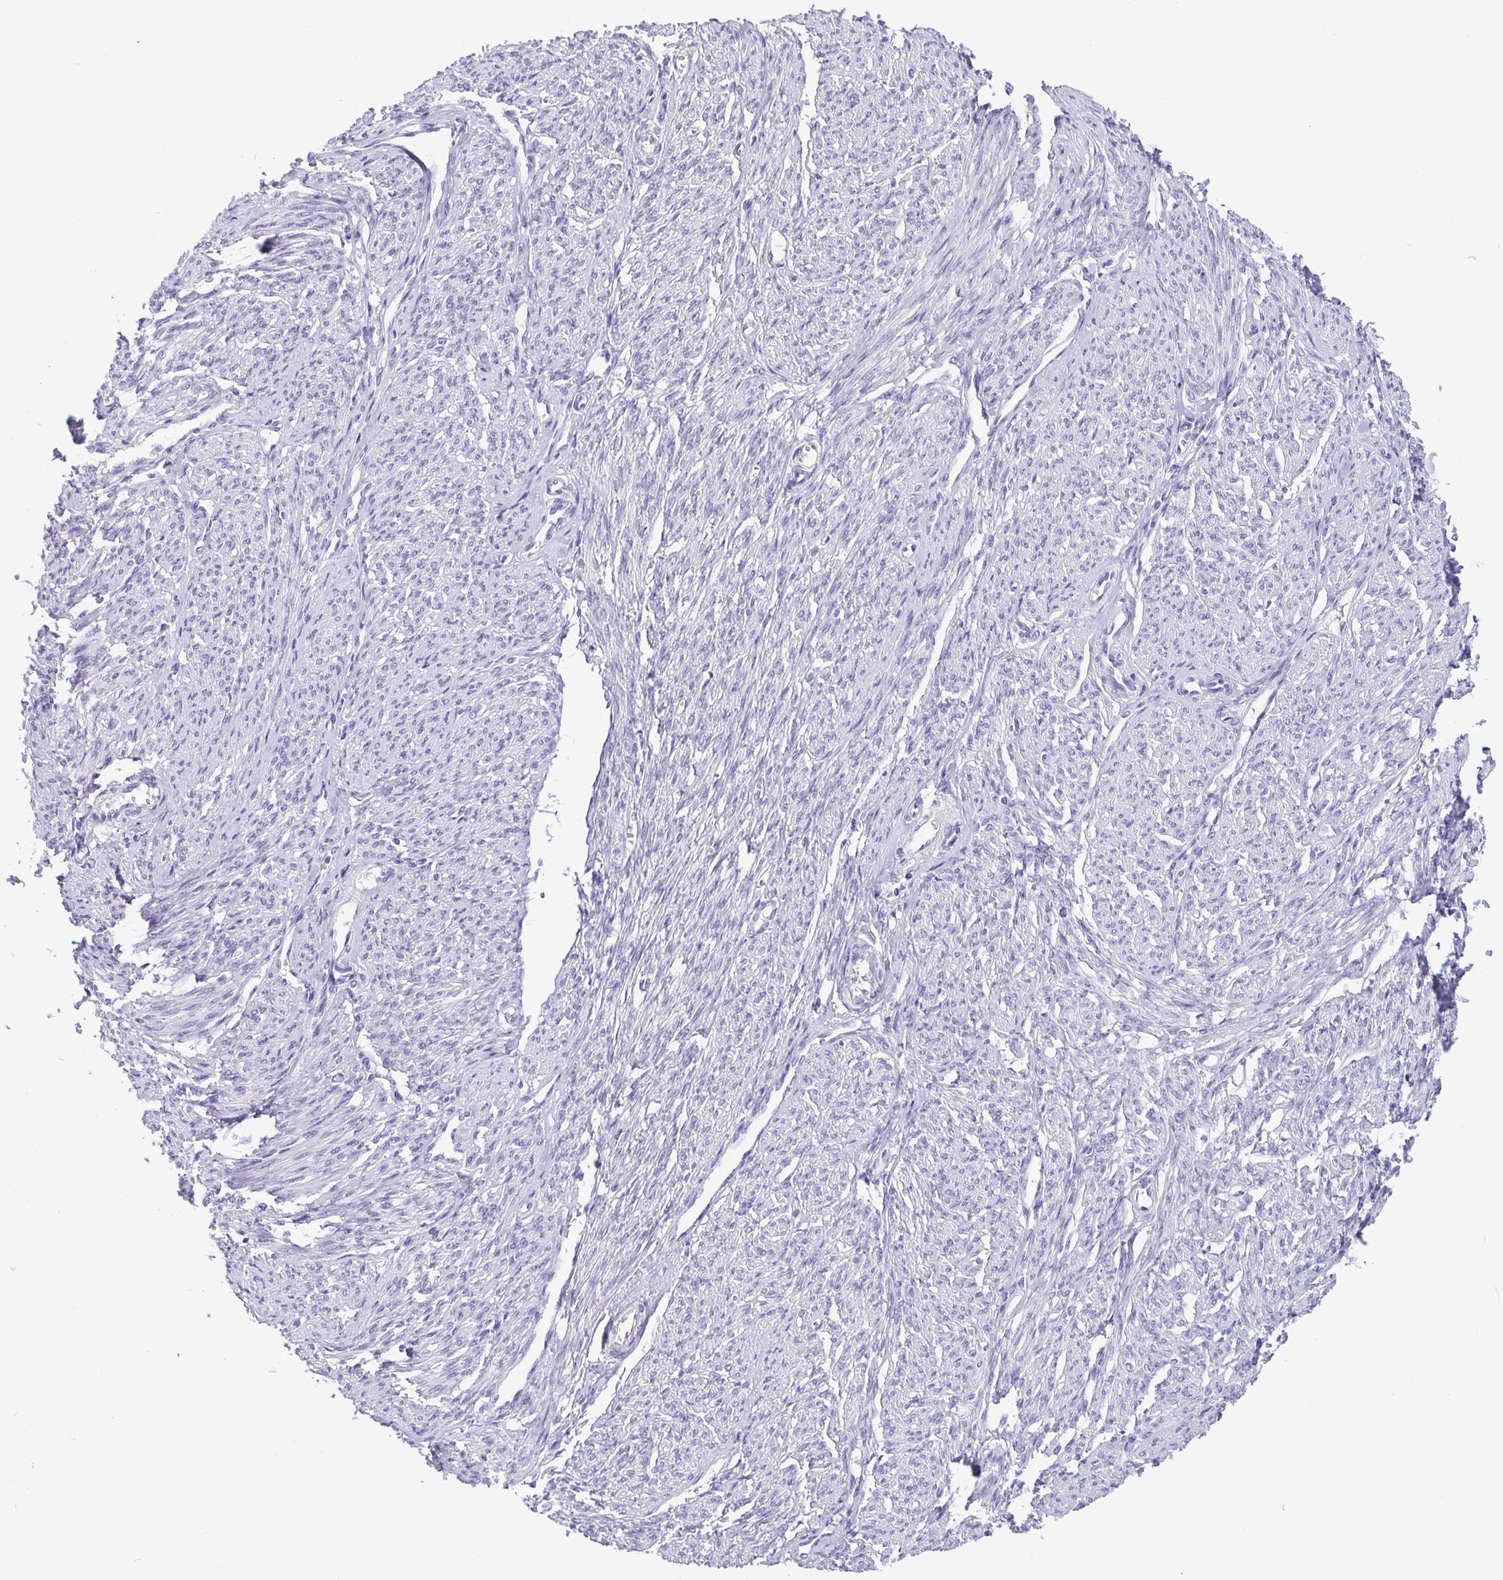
{"staining": {"intensity": "negative", "quantity": "none", "location": "none"}, "tissue": "smooth muscle", "cell_type": "Smooth muscle cells", "image_type": "normal", "snomed": [{"axis": "morphology", "description": "Normal tissue, NOS"}, {"axis": "topography", "description": "Smooth muscle"}], "caption": "This is a micrograph of IHC staining of normal smooth muscle, which shows no positivity in smooth muscle cells.", "gene": "ERMN", "patient": {"sex": "female", "age": 65}}